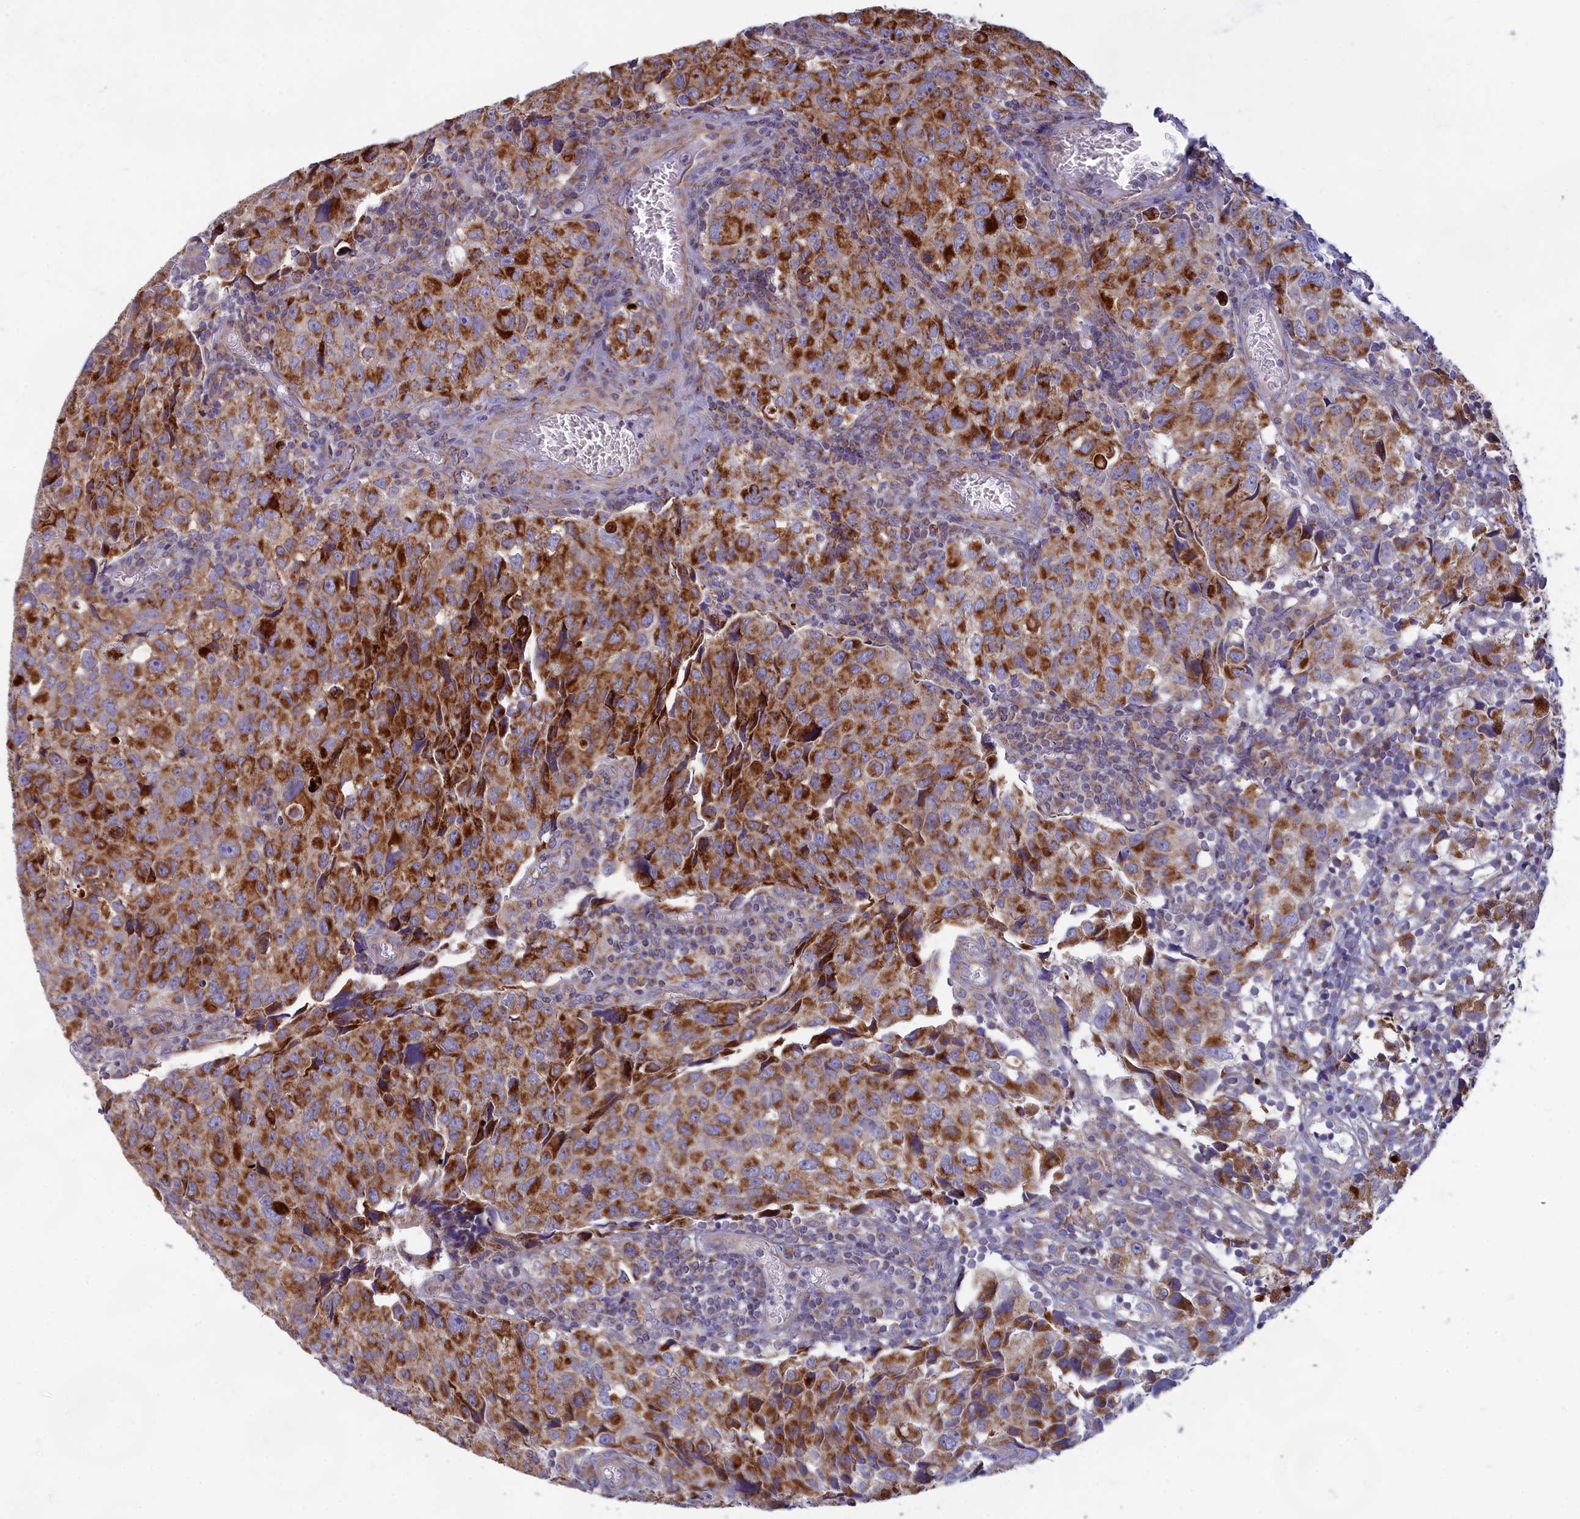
{"staining": {"intensity": "strong", "quantity": ">75%", "location": "cytoplasmic/membranous"}, "tissue": "urothelial cancer", "cell_type": "Tumor cells", "image_type": "cancer", "snomed": [{"axis": "morphology", "description": "Urothelial carcinoma, High grade"}, {"axis": "topography", "description": "Urinary bladder"}], "caption": "This is an image of IHC staining of high-grade urothelial carcinoma, which shows strong positivity in the cytoplasmic/membranous of tumor cells.", "gene": "TMEM30B", "patient": {"sex": "female", "age": 75}}